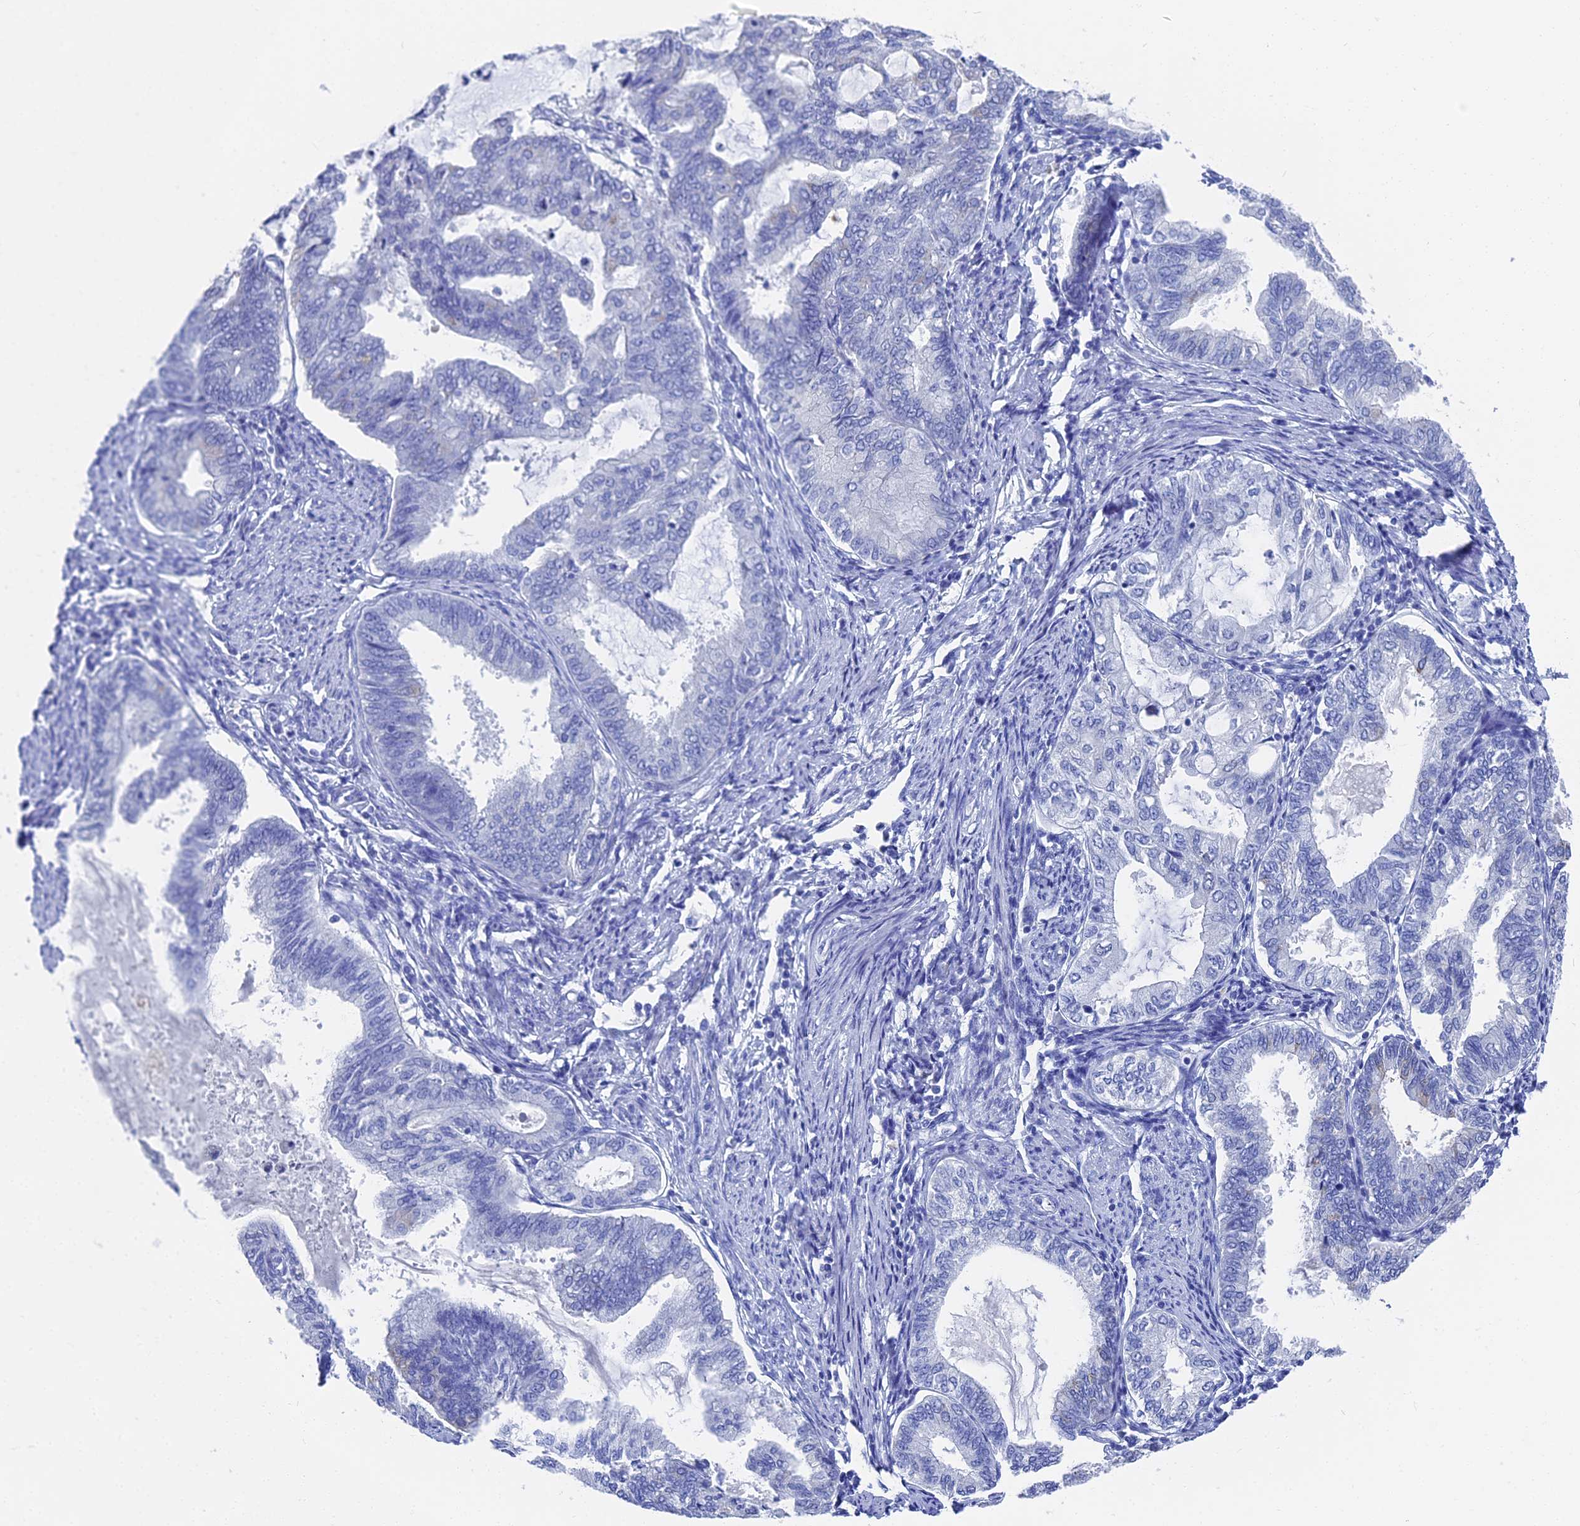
{"staining": {"intensity": "negative", "quantity": "none", "location": "none"}, "tissue": "endometrial cancer", "cell_type": "Tumor cells", "image_type": "cancer", "snomed": [{"axis": "morphology", "description": "Adenocarcinoma, NOS"}, {"axis": "topography", "description": "Endometrium"}], "caption": "An image of human endometrial cancer is negative for staining in tumor cells.", "gene": "VPS33B", "patient": {"sex": "female", "age": 86}}